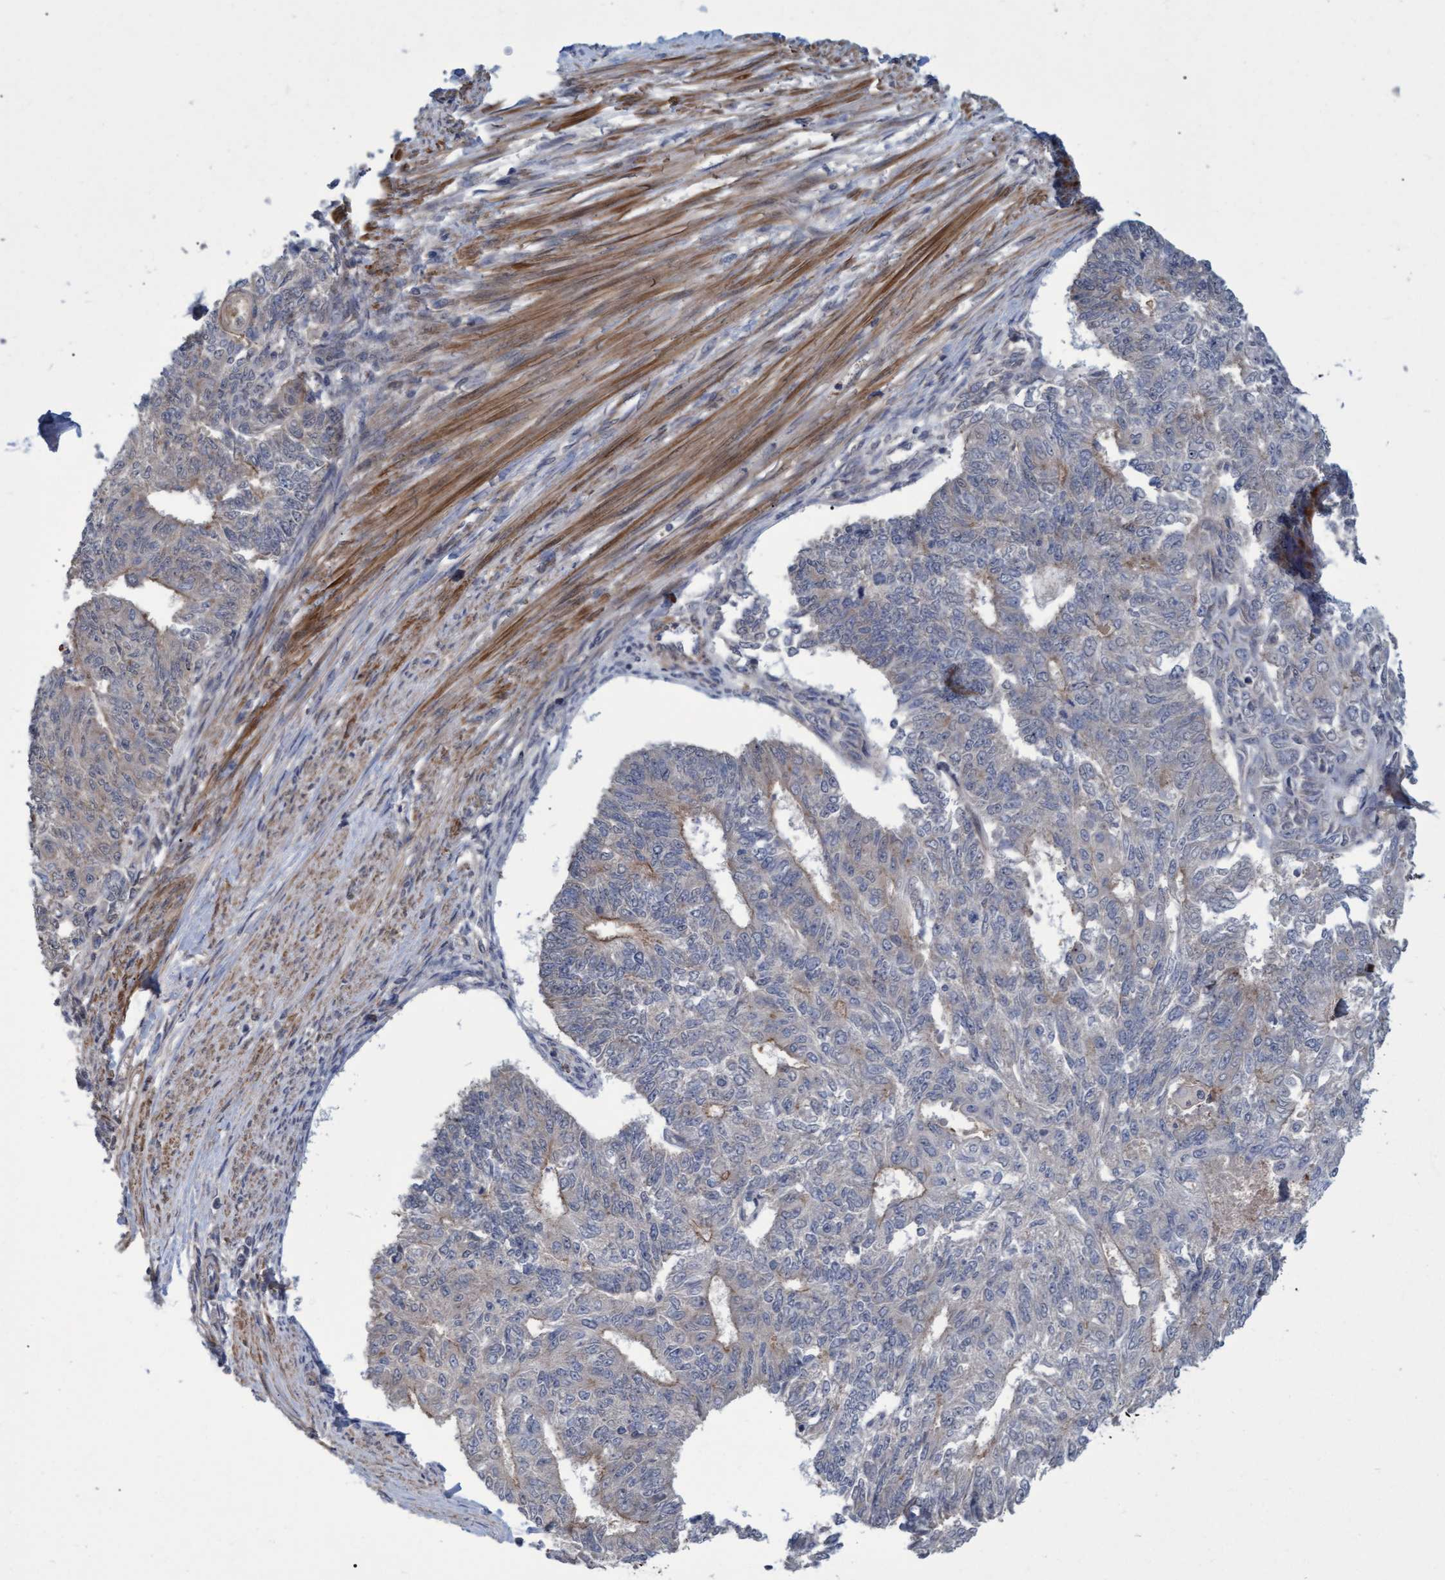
{"staining": {"intensity": "weak", "quantity": "<25%", "location": "cytoplasmic/membranous"}, "tissue": "endometrial cancer", "cell_type": "Tumor cells", "image_type": "cancer", "snomed": [{"axis": "morphology", "description": "Adenocarcinoma, NOS"}, {"axis": "topography", "description": "Endometrium"}], "caption": "This is an immunohistochemistry micrograph of endometrial cancer. There is no positivity in tumor cells.", "gene": "NAA15", "patient": {"sex": "female", "age": 32}}